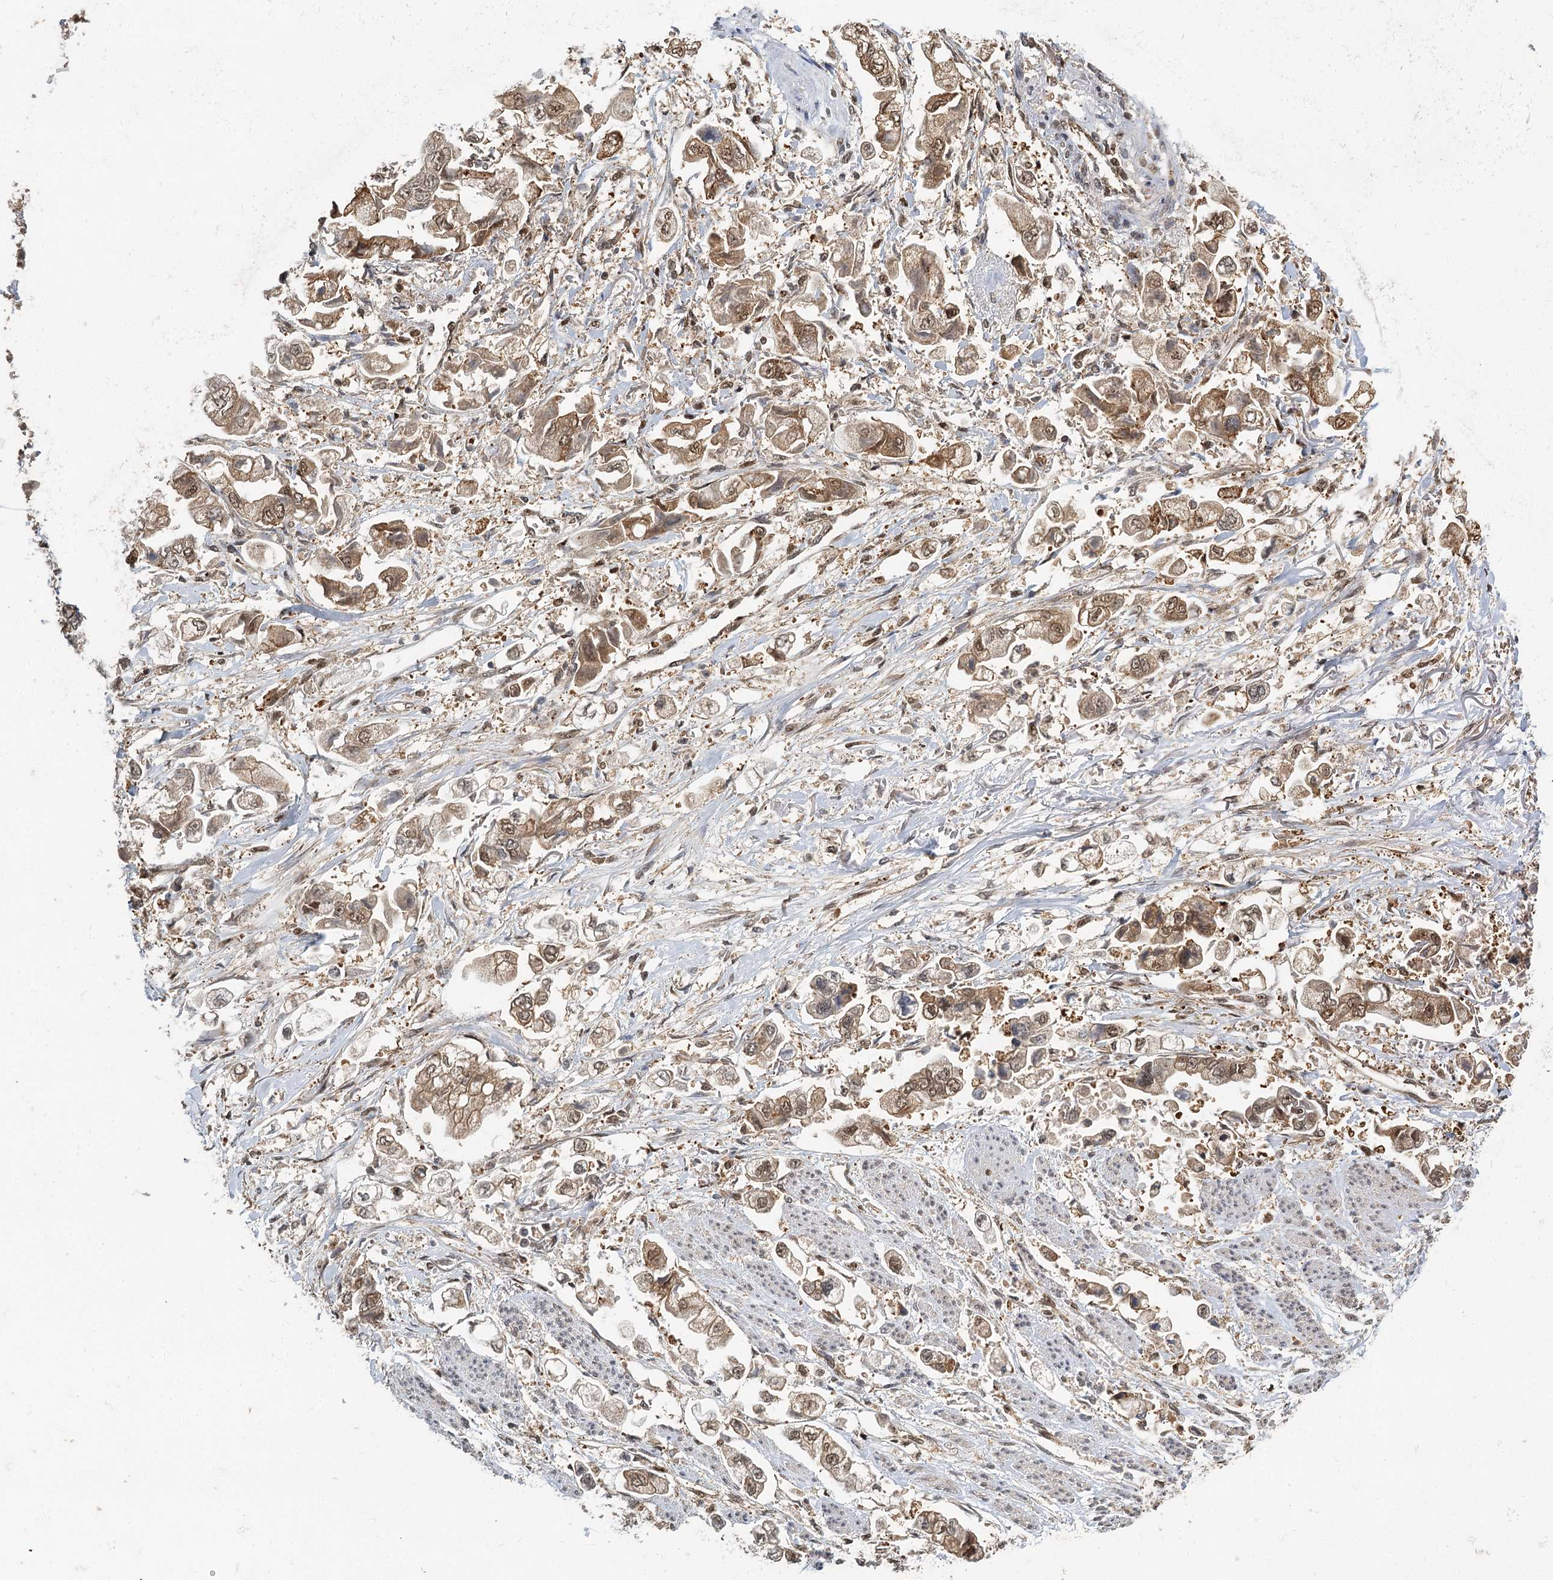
{"staining": {"intensity": "moderate", "quantity": ">75%", "location": "nuclear"}, "tissue": "stomach cancer", "cell_type": "Tumor cells", "image_type": "cancer", "snomed": [{"axis": "morphology", "description": "Adenocarcinoma, NOS"}, {"axis": "topography", "description": "Stomach"}], "caption": "Immunohistochemical staining of stomach cancer demonstrates moderate nuclear protein expression in about >75% of tumor cells.", "gene": "N6AMT1", "patient": {"sex": "male", "age": 62}}